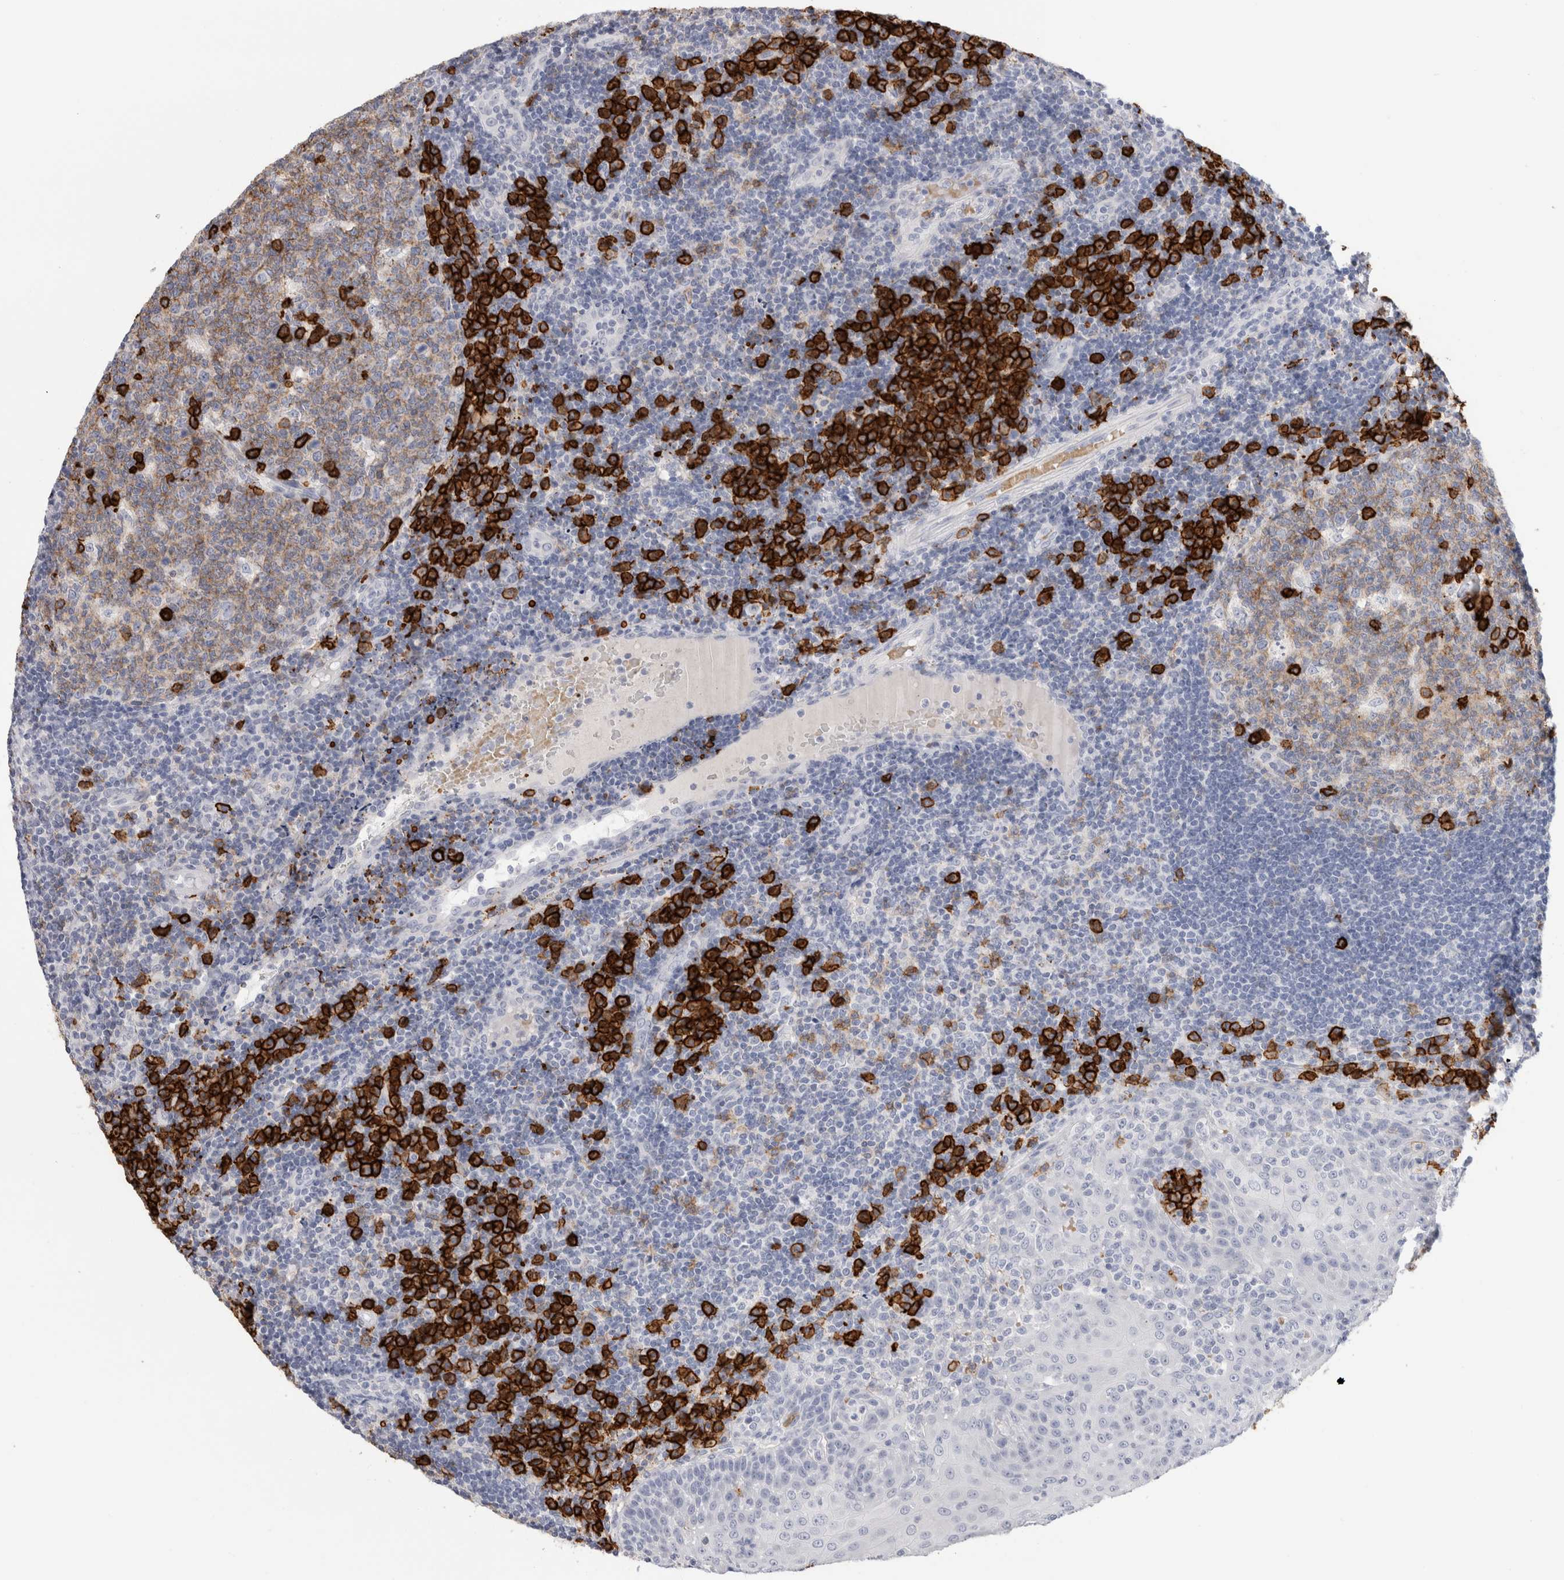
{"staining": {"intensity": "strong", "quantity": "<25%", "location": "cytoplasmic/membranous"}, "tissue": "tonsil", "cell_type": "Germinal center cells", "image_type": "normal", "snomed": [{"axis": "morphology", "description": "Normal tissue, NOS"}, {"axis": "topography", "description": "Tonsil"}], "caption": "Immunohistochemical staining of unremarkable tonsil demonstrates strong cytoplasmic/membranous protein staining in approximately <25% of germinal center cells.", "gene": "CD38", "patient": {"sex": "female", "age": 40}}